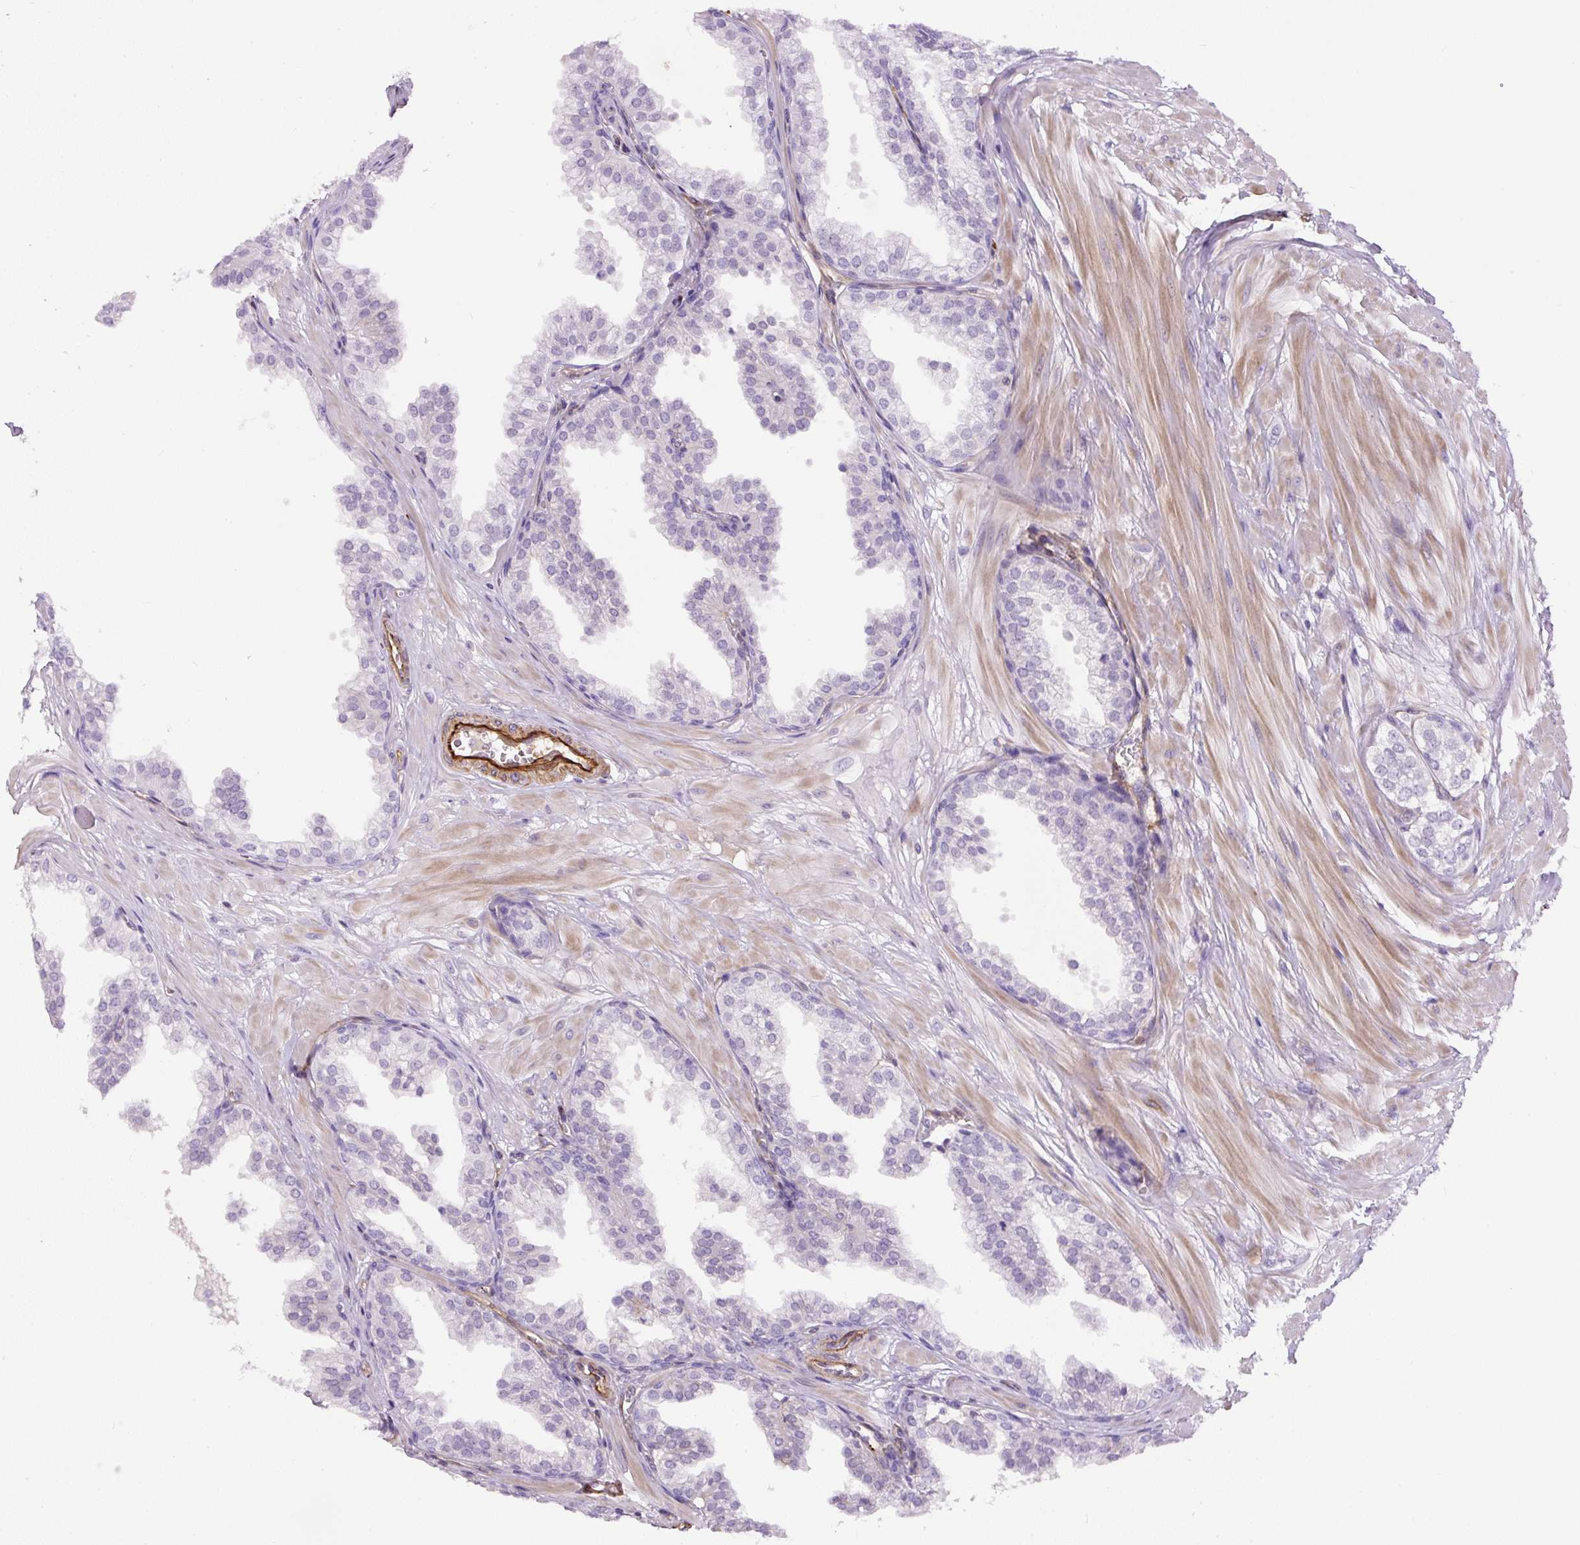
{"staining": {"intensity": "negative", "quantity": "none", "location": "none"}, "tissue": "prostate", "cell_type": "Glandular cells", "image_type": "normal", "snomed": [{"axis": "morphology", "description": "Normal tissue, NOS"}, {"axis": "topography", "description": "Prostate"}, {"axis": "topography", "description": "Peripheral nerve tissue"}], "caption": "This micrograph is of benign prostate stained with IHC to label a protein in brown with the nuclei are counter-stained blue. There is no staining in glandular cells. Brightfield microscopy of immunohistochemistry (IHC) stained with DAB (3,3'-diaminobenzidine) (brown) and hematoxylin (blue), captured at high magnification.", "gene": "B3GALT5", "patient": {"sex": "male", "age": 55}}